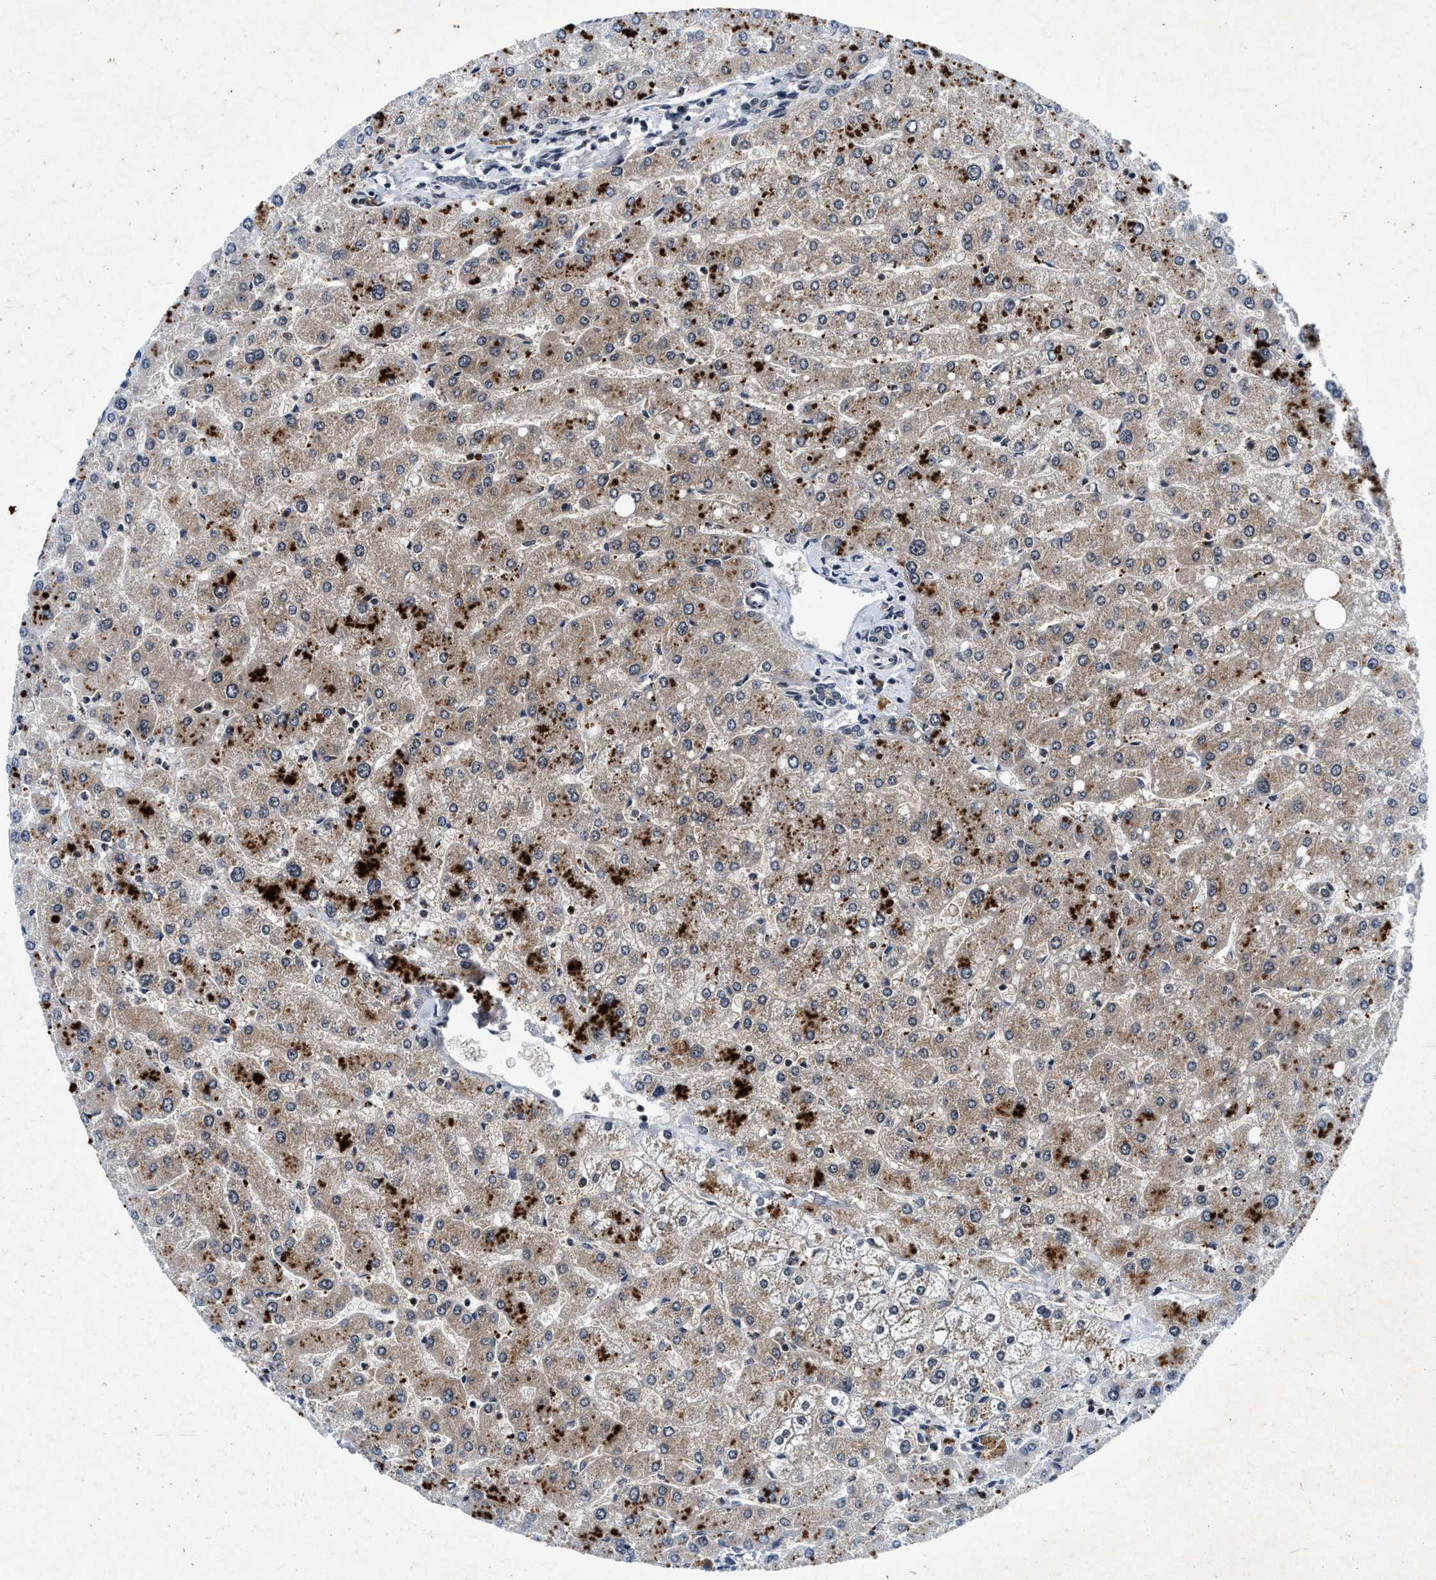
{"staining": {"intensity": "weak", "quantity": "<25%", "location": "cytoplasmic/membranous"}, "tissue": "liver", "cell_type": "Cholangiocytes", "image_type": "normal", "snomed": [{"axis": "morphology", "description": "Normal tissue, NOS"}, {"axis": "topography", "description": "Liver"}], "caption": "Immunohistochemistry of normal human liver shows no expression in cholangiocytes.", "gene": "NCOA1", "patient": {"sex": "male", "age": 55}}